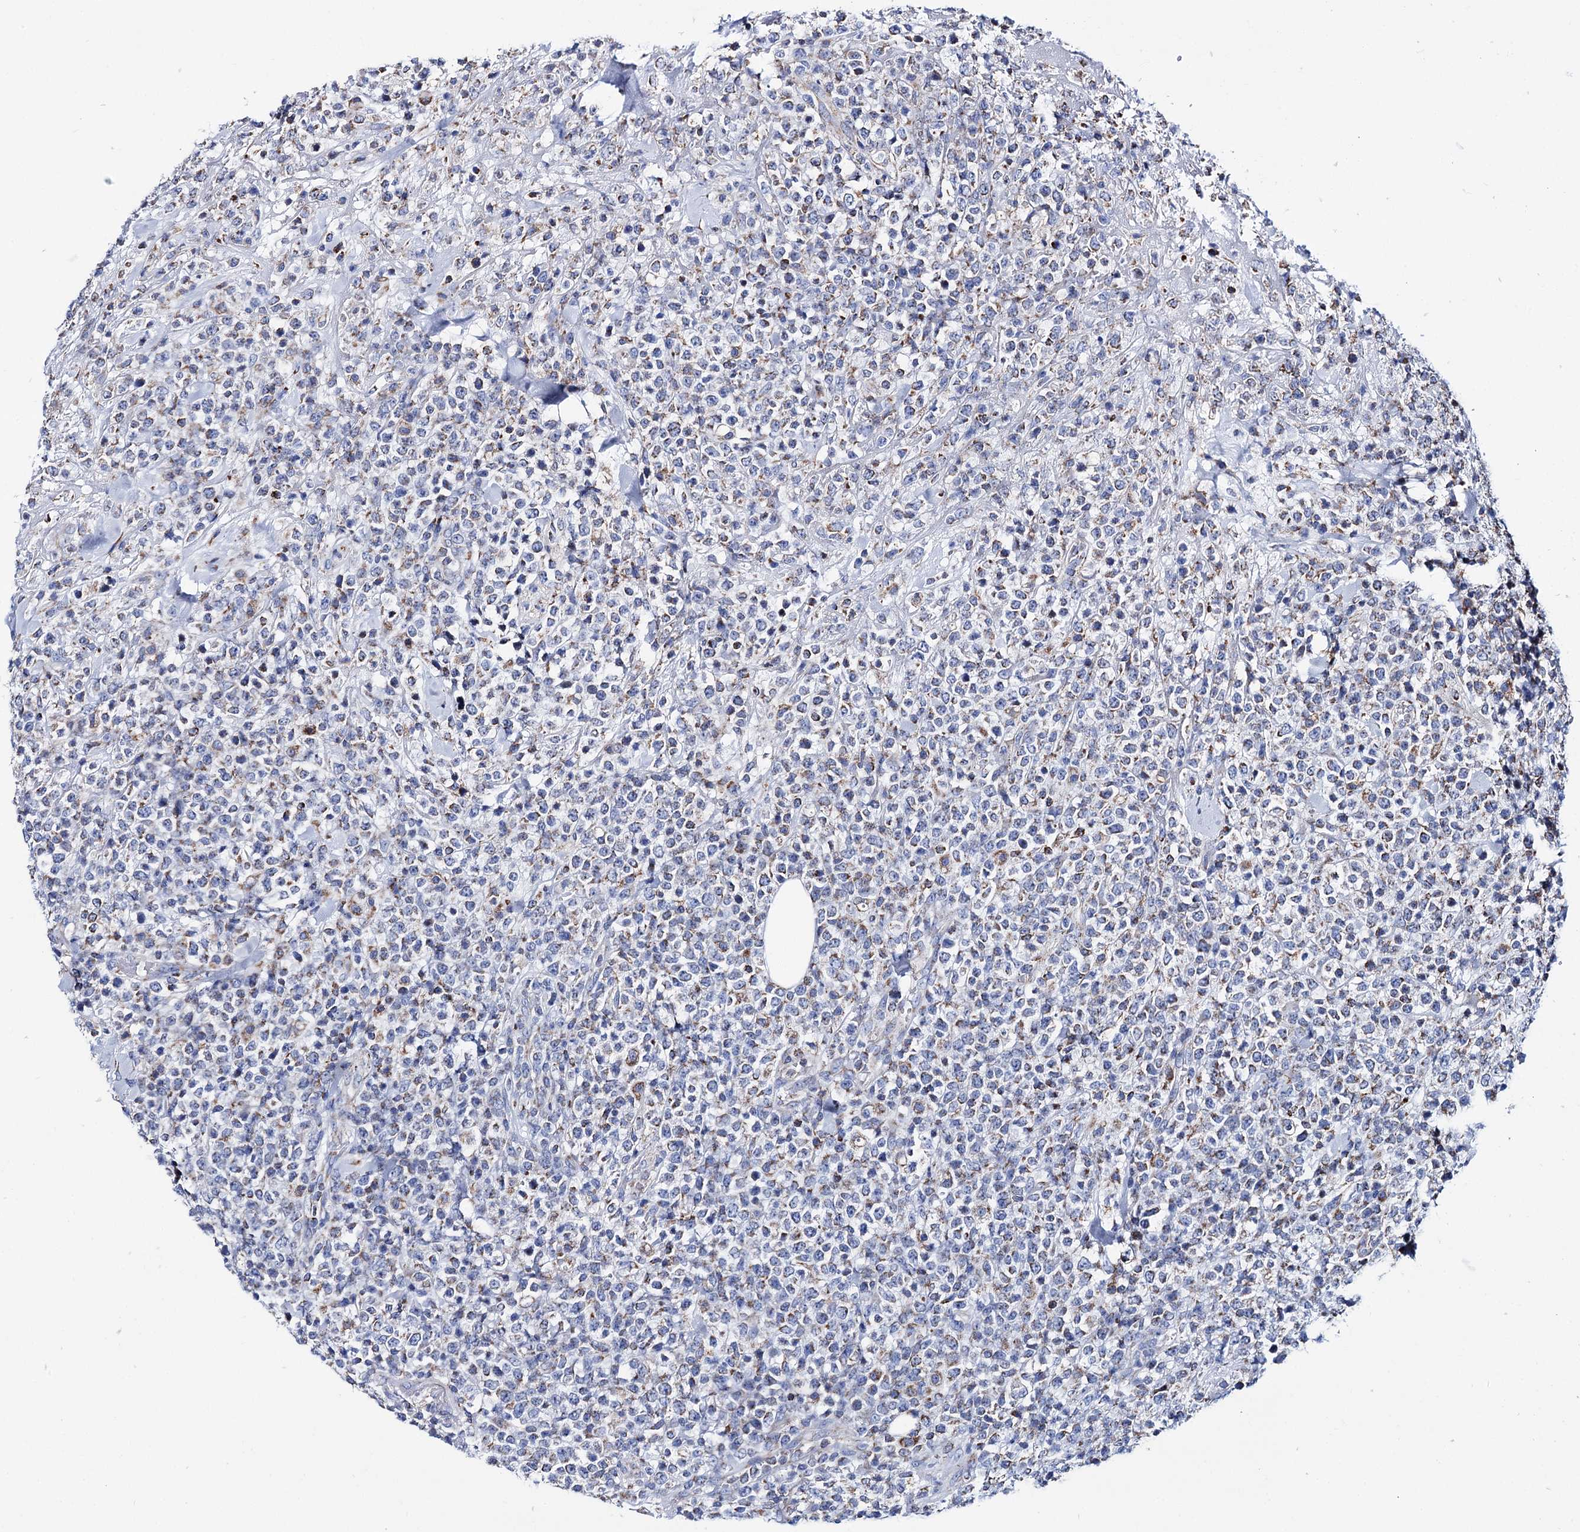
{"staining": {"intensity": "weak", "quantity": "25%-75%", "location": "cytoplasmic/membranous"}, "tissue": "lymphoma", "cell_type": "Tumor cells", "image_type": "cancer", "snomed": [{"axis": "morphology", "description": "Malignant lymphoma, non-Hodgkin's type, High grade"}, {"axis": "topography", "description": "Colon"}], "caption": "Tumor cells display low levels of weak cytoplasmic/membranous positivity in approximately 25%-75% of cells in lymphoma.", "gene": "UBASH3B", "patient": {"sex": "female", "age": 53}}